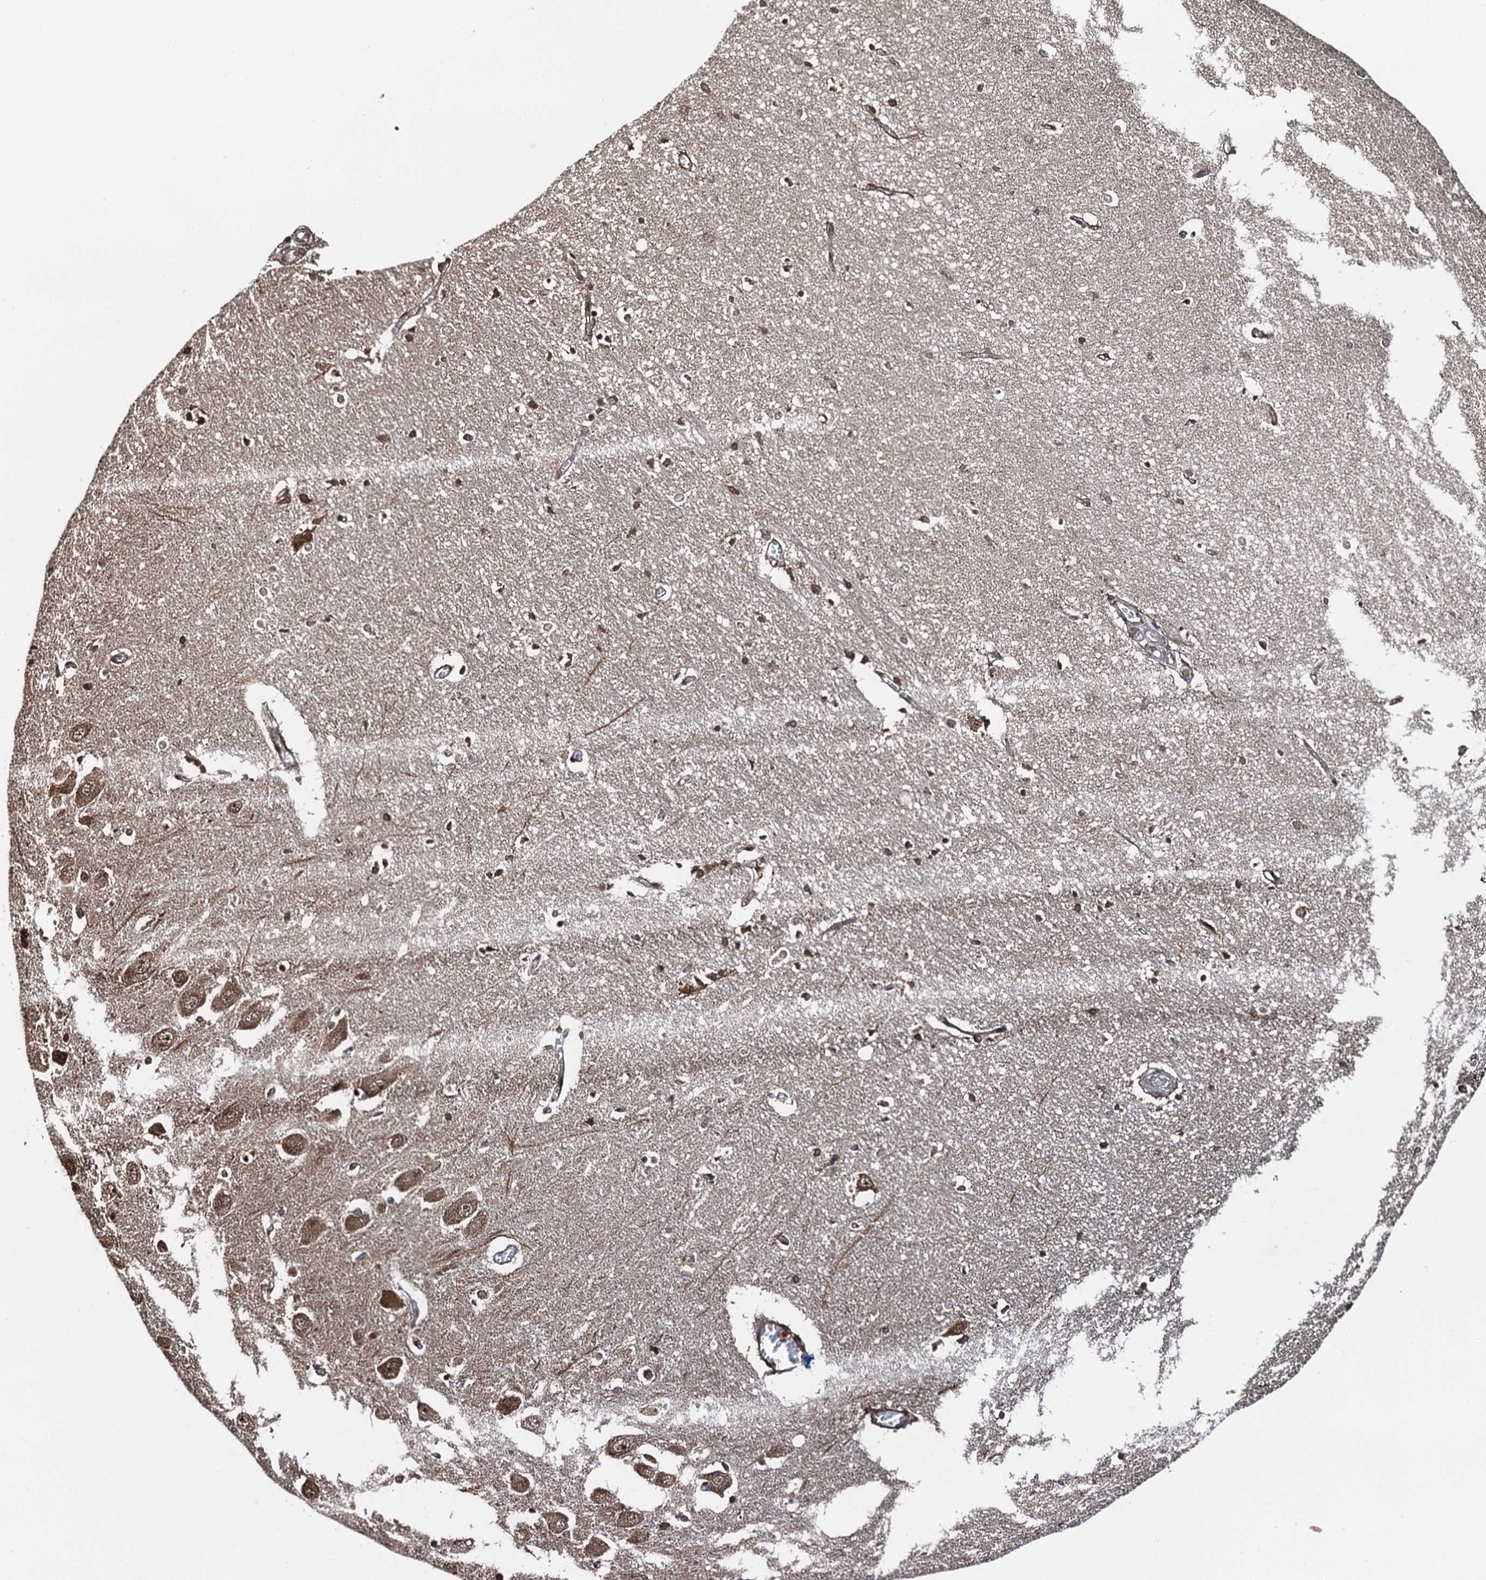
{"staining": {"intensity": "moderate", "quantity": "<25%", "location": "cytoplasmic/membranous"}, "tissue": "hippocampus", "cell_type": "Glial cells", "image_type": "normal", "snomed": [{"axis": "morphology", "description": "Normal tissue, NOS"}, {"axis": "topography", "description": "Hippocampus"}], "caption": "The micrograph shows a brown stain indicating the presence of a protein in the cytoplasmic/membranous of glial cells in hippocampus. The staining was performed using DAB (3,3'-diaminobenzidine) to visualize the protein expression in brown, while the nuclei were stained in blue with hematoxylin (Magnification: 20x).", "gene": "WHAMM", "patient": {"sex": "female", "age": 64}}